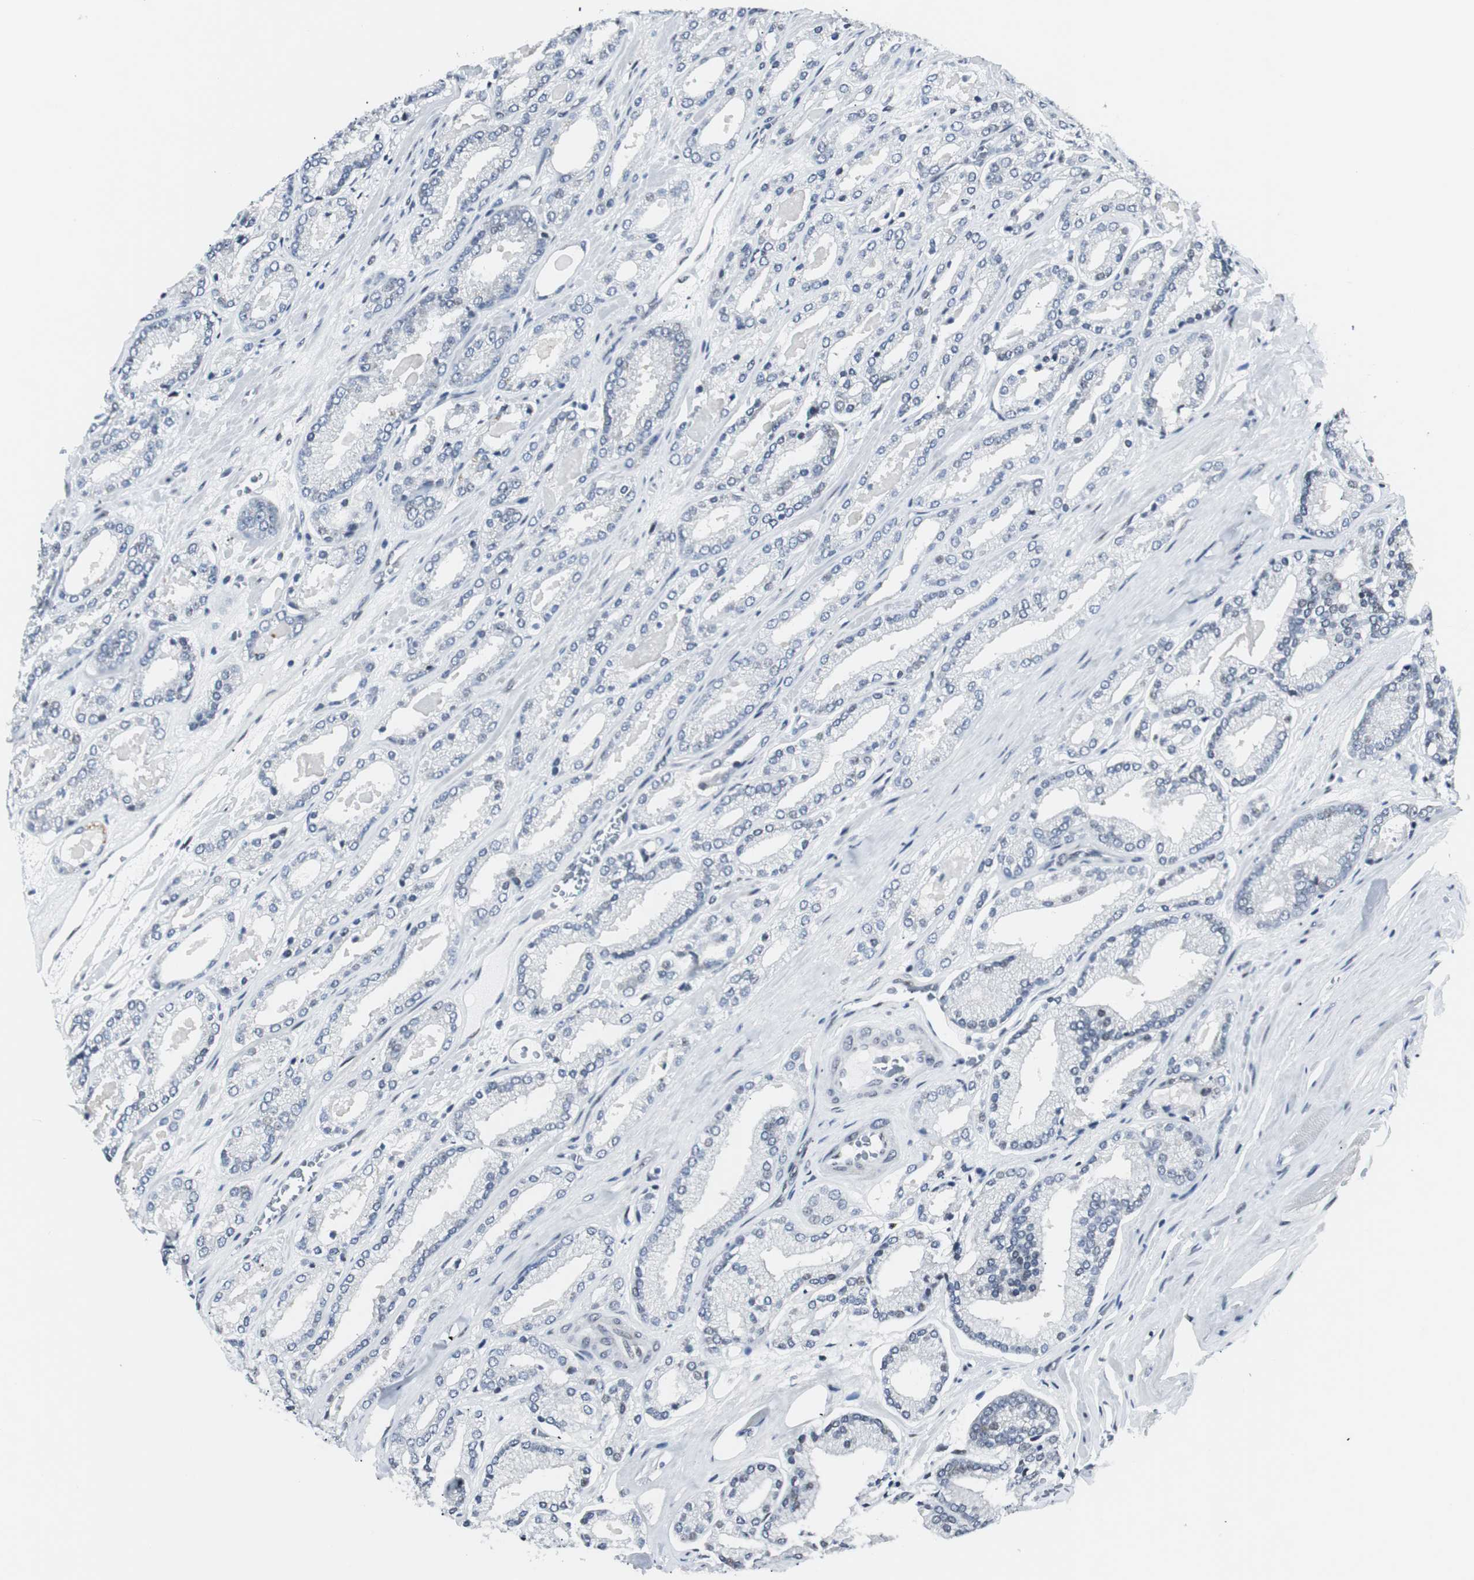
{"staining": {"intensity": "negative", "quantity": "none", "location": "none"}, "tissue": "prostate cancer", "cell_type": "Tumor cells", "image_type": "cancer", "snomed": [{"axis": "morphology", "description": "Adenocarcinoma, Low grade"}, {"axis": "topography", "description": "Prostate"}], "caption": "Prostate cancer (low-grade adenocarcinoma) stained for a protein using immunohistochemistry exhibits no expression tumor cells.", "gene": "MTA1", "patient": {"sex": "male", "age": 59}}